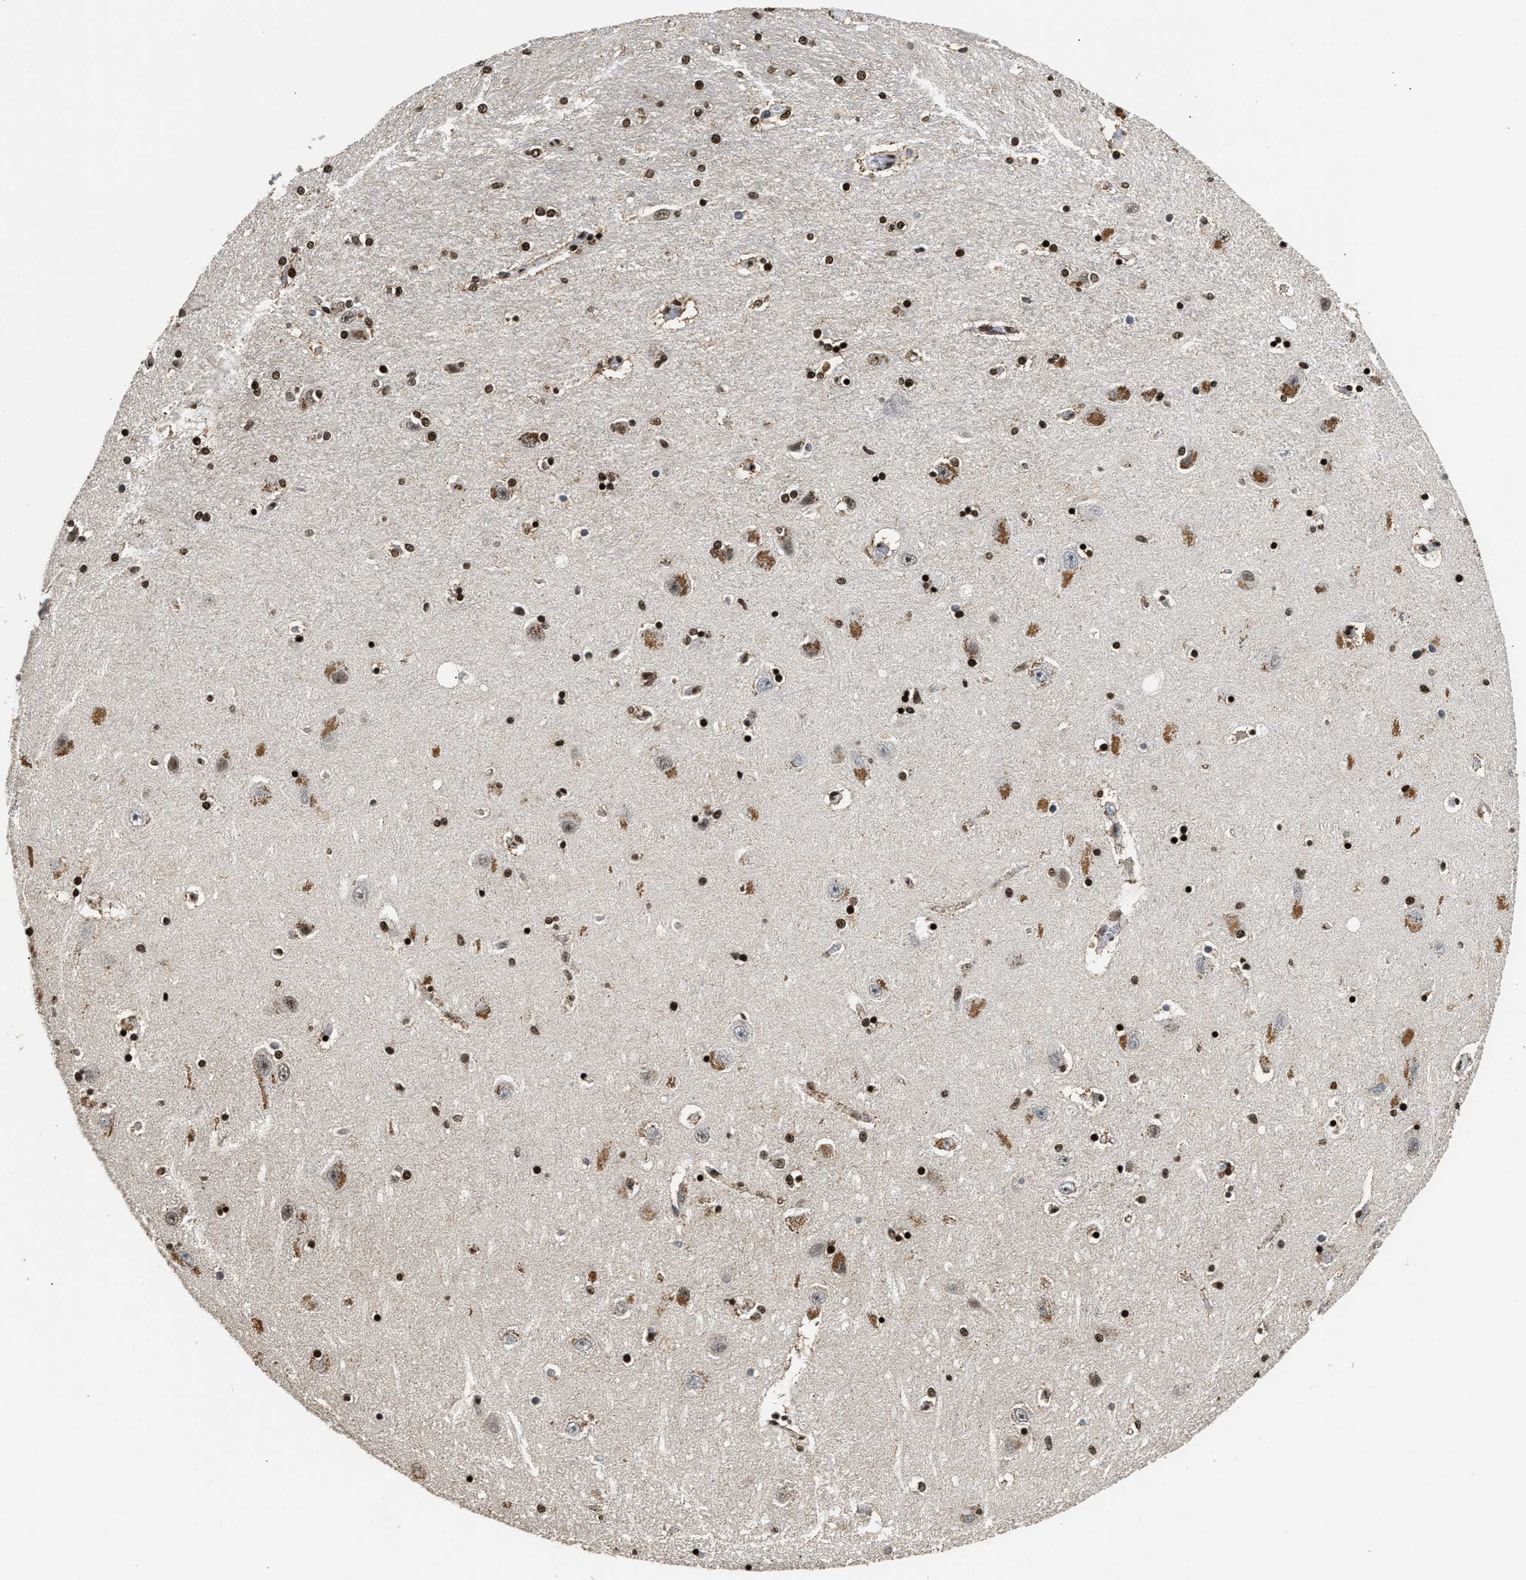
{"staining": {"intensity": "strong", "quantity": ">75%", "location": "nuclear"}, "tissue": "hippocampus", "cell_type": "Glial cells", "image_type": "normal", "snomed": [{"axis": "morphology", "description": "Normal tissue, NOS"}, {"axis": "topography", "description": "Hippocampus"}], "caption": "Immunohistochemical staining of normal human hippocampus demonstrates >75% levels of strong nuclear protein expression in approximately >75% of glial cells.", "gene": "RAD21", "patient": {"sex": "female", "age": 54}}